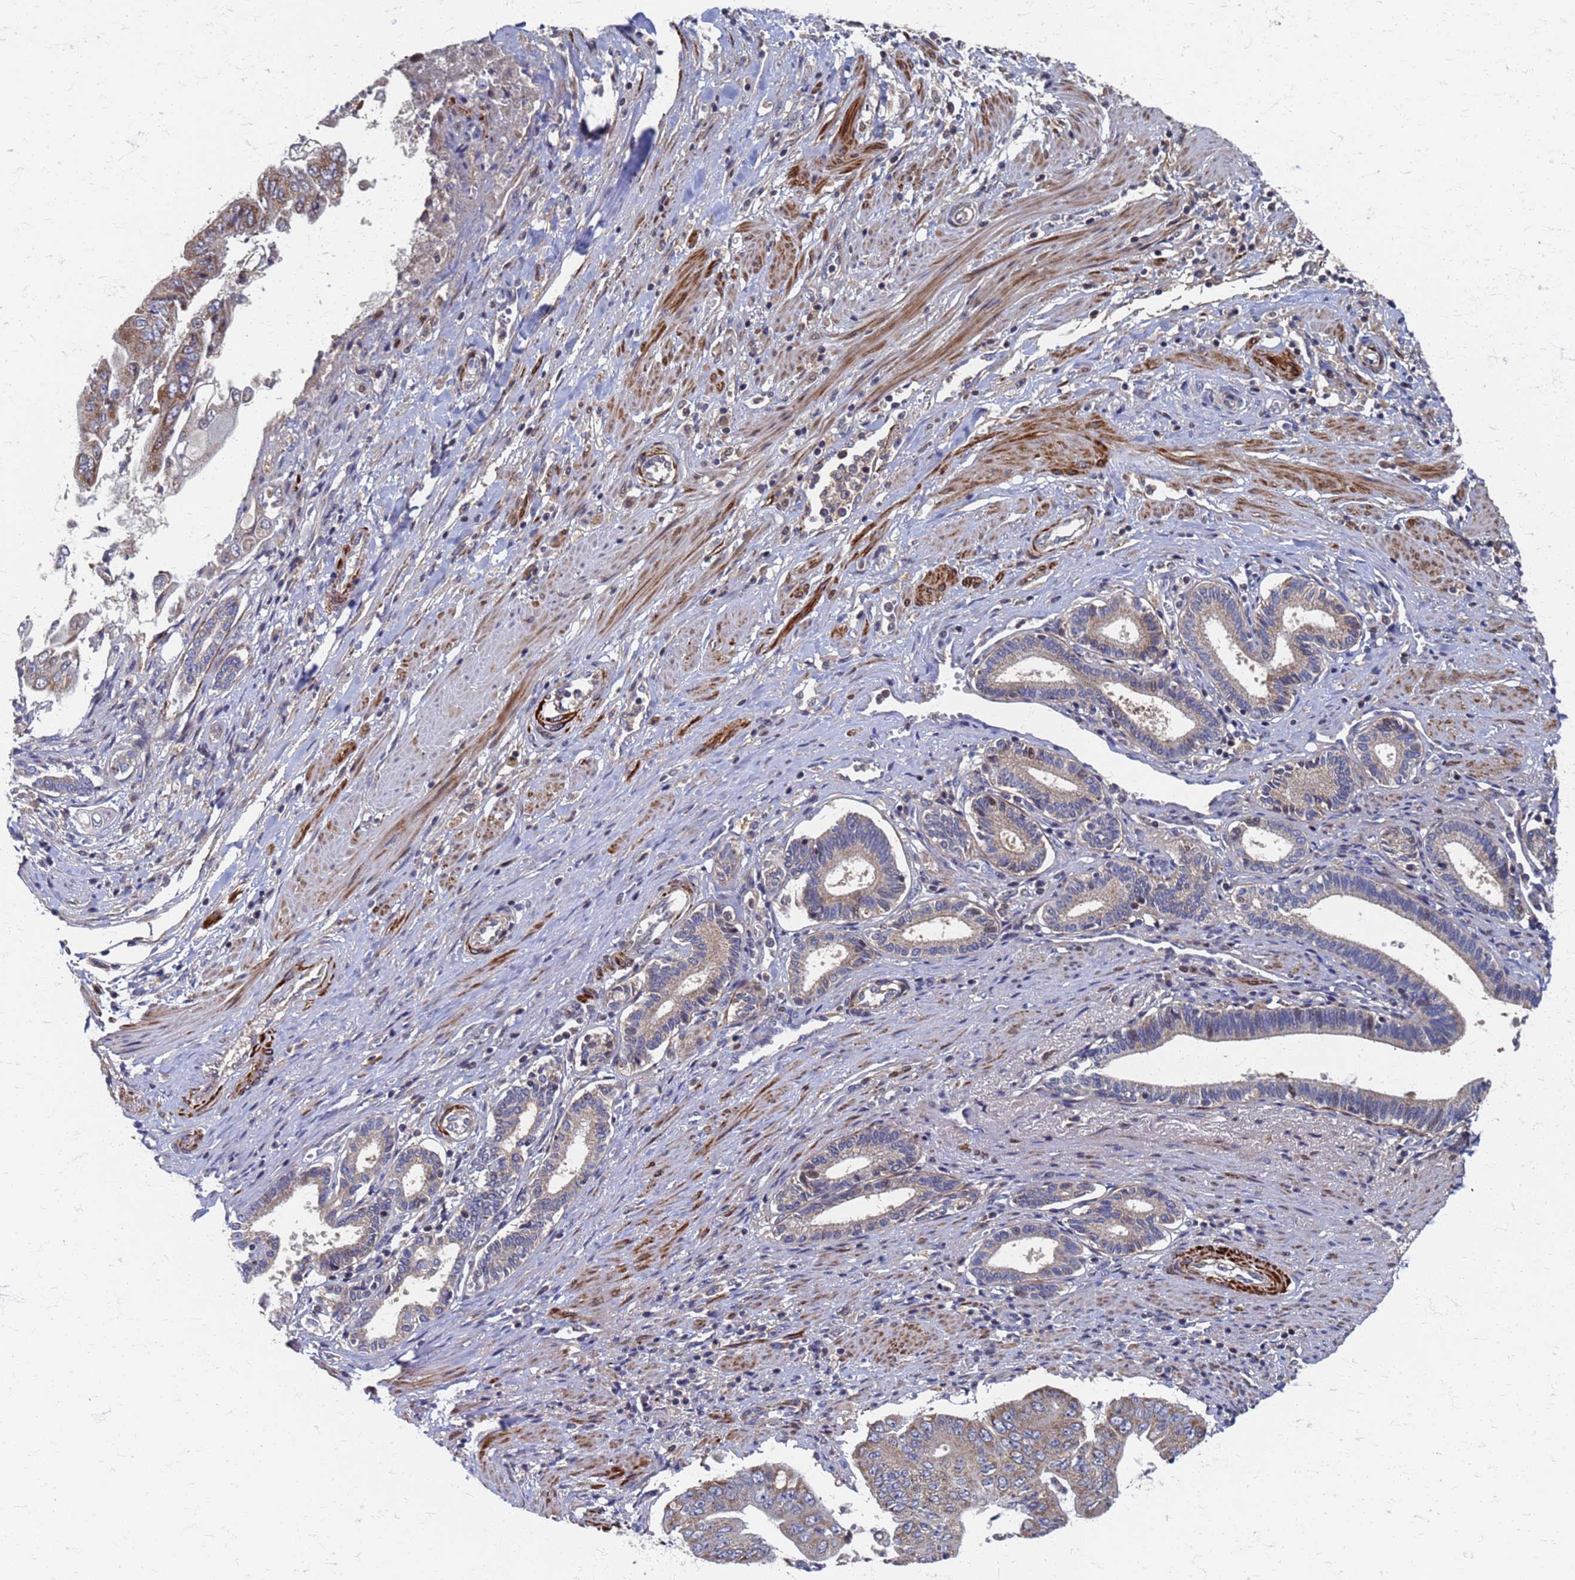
{"staining": {"intensity": "moderate", "quantity": ">75%", "location": "cytoplasmic/membranous"}, "tissue": "pancreatic cancer", "cell_type": "Tumor cells", "image_type": "cancer", "snomed": [{"axis": "morphology", "description": "Adenocarcinoma, NOS"}, {"axis": "topography", "description": "Pancreas"}], "caption": "DAB immunohistochemical staining of pancreatic cancer reveals moderate cytoplasmic/membranous protein expression in about >75% of tumor cells.", "gene": "ATPAF1", "patient": {"sex": "female", "age": 77}}